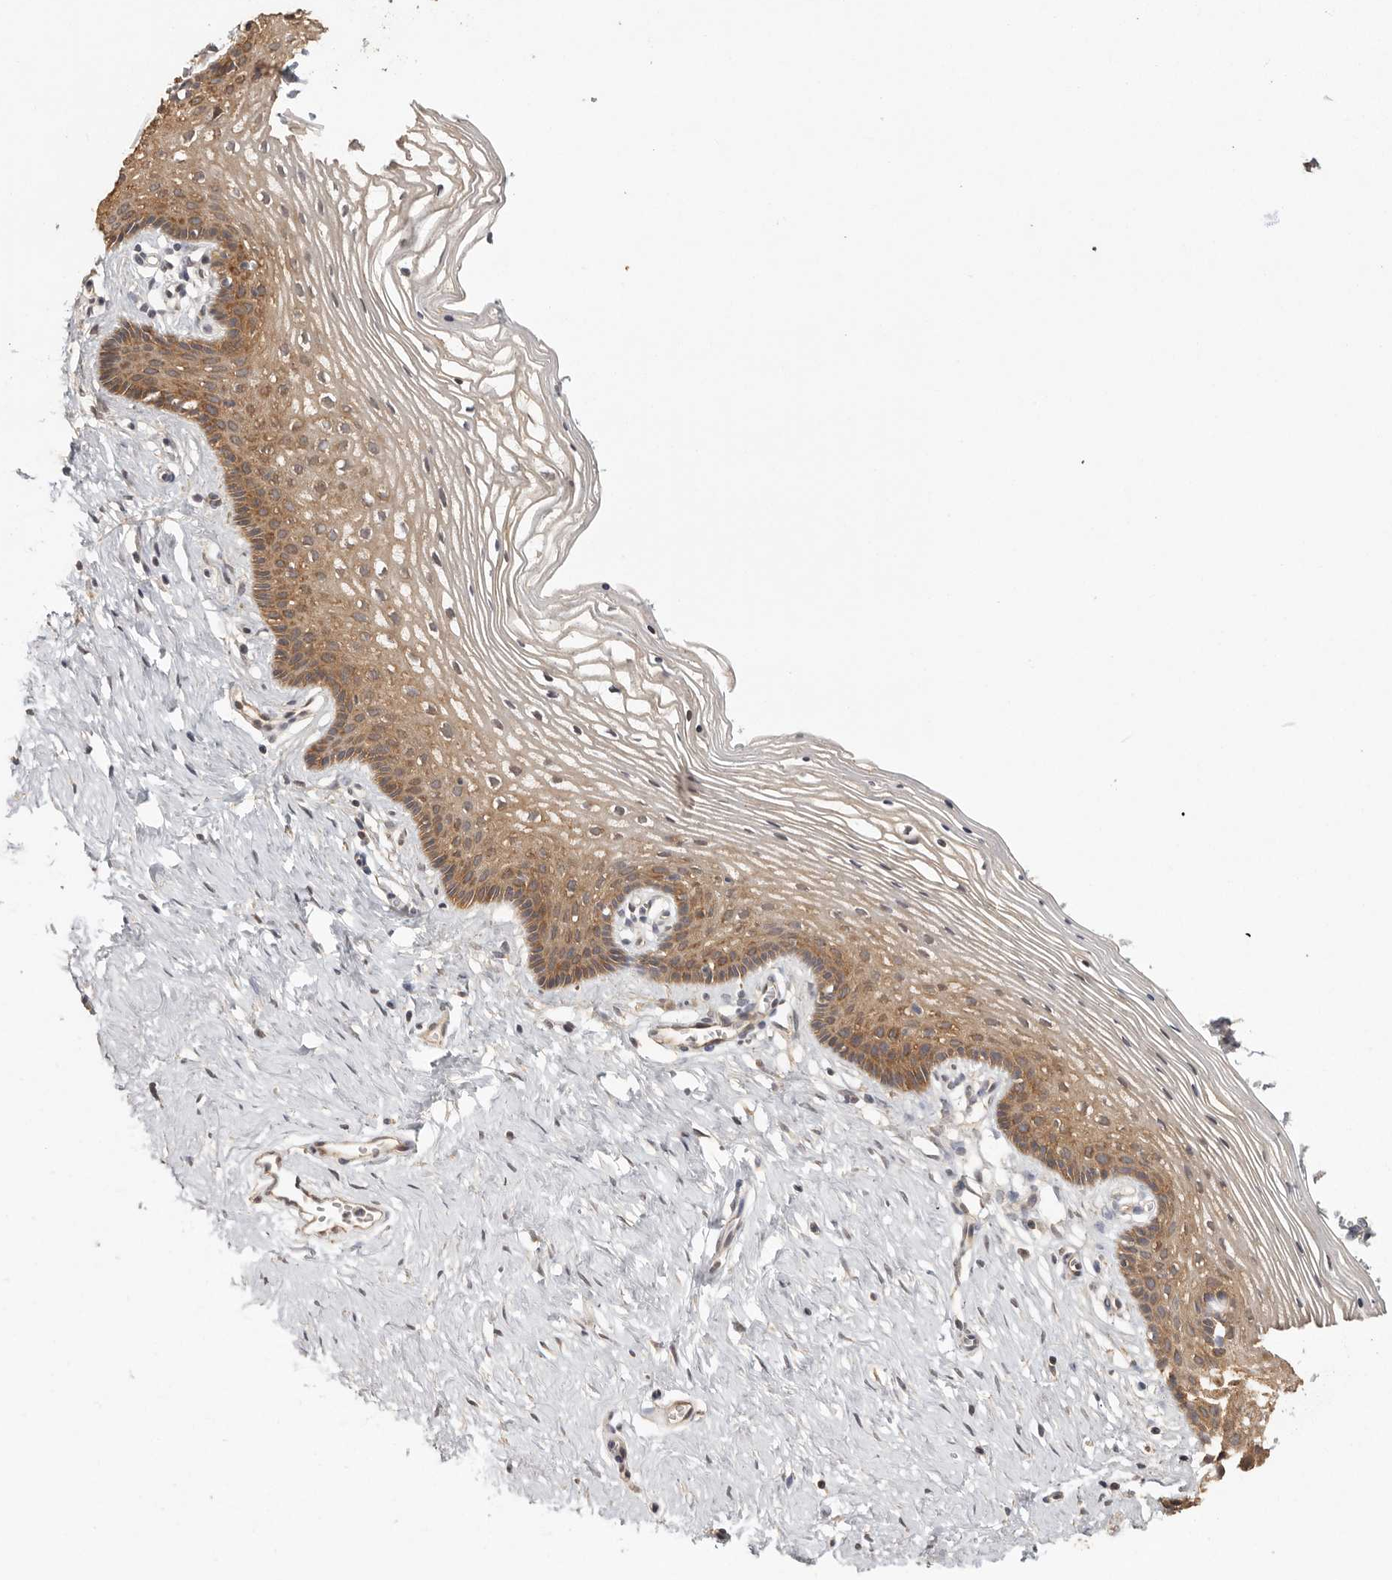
{"staining": {"intensity": "moderate", "quantity": ">75%", "location": "cytoplasmic/membranous"}, "tissue": "vagina", "cell_type": "Squamous epithelial cells", "image_type": "normal", "snomed": [{"axis": "morphology", "description": "Normal tissue, NOS"}, {"axis": "topography", "description": "Vagina"}], "caption": "An IHC histopathology image of benign tissue is shown. Protein staining in brown shows moderate cytoplasmic/membranous positivity in vagina within squamous epithelial cells. The staining was performed using DAB (3,3'-diaminobenzidine) to visualize the protein expression in brown, while the nuclei were stained in blue with hematoxylin (Magnification: 20x).", "gene": "BAIAP2", "patient": {"sex": "female", "age": 32}}